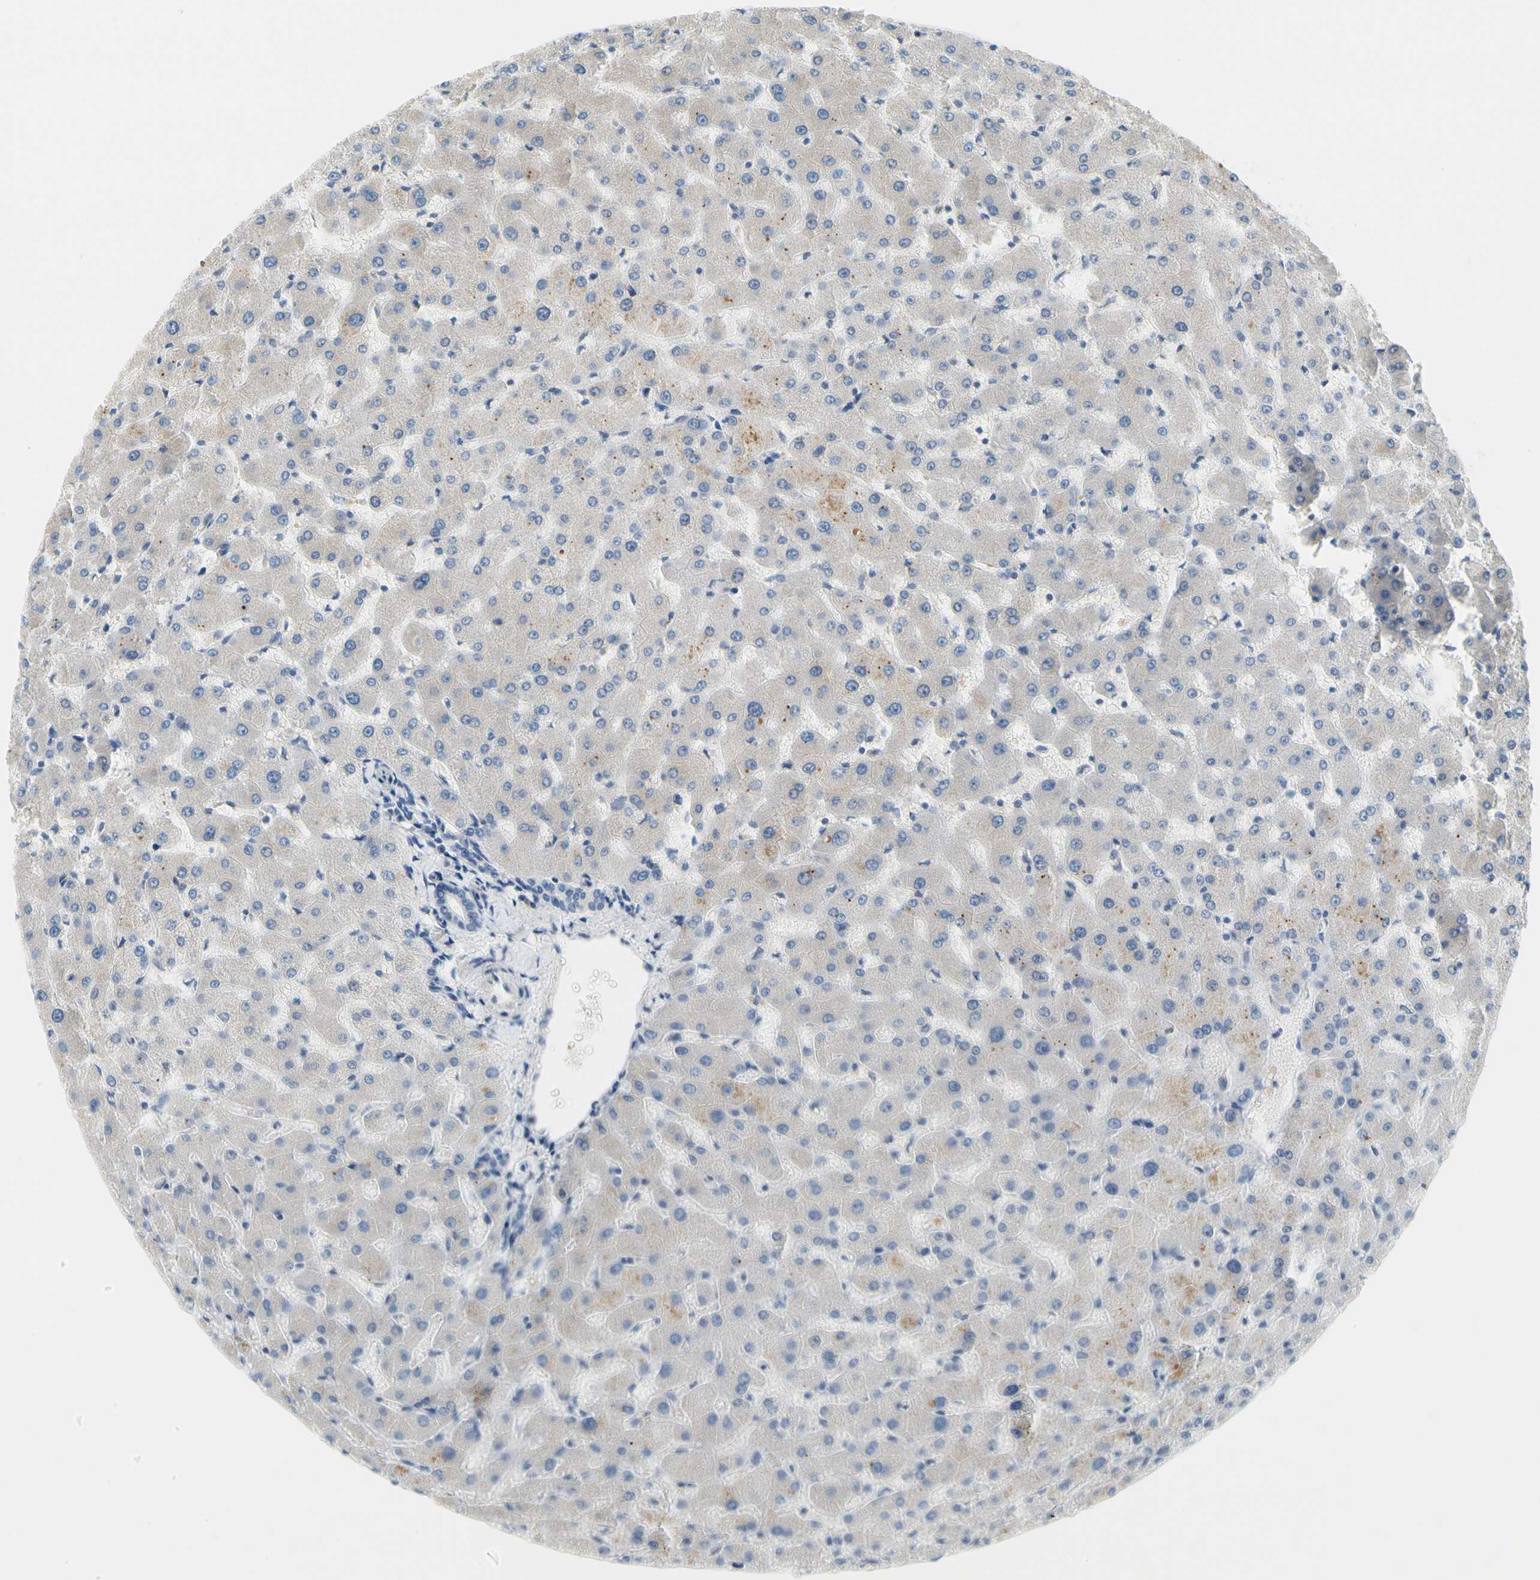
{"staining": {"intensity": "negative", "quantity": "none", "location": "none"}, "tissue": "liver", "cell_type": "Cholangiocytes", "image_type": "normal", "snomed": [{"axis": "morphology", "description": "Normal tissue, NOS"}, {"axis": "topography", "description": "Liver"}], "caption": "Cholangiocytes are negative for brown protein staining in normal liver. (Stains: DAB (3,3'-diaminobenzidine) IHC with hematoxylin counter stain, Microscopy: brightfield microscopy at high magnification).", "gene": "CNDP1", "patient": {"sex": "female", "age": 63}}